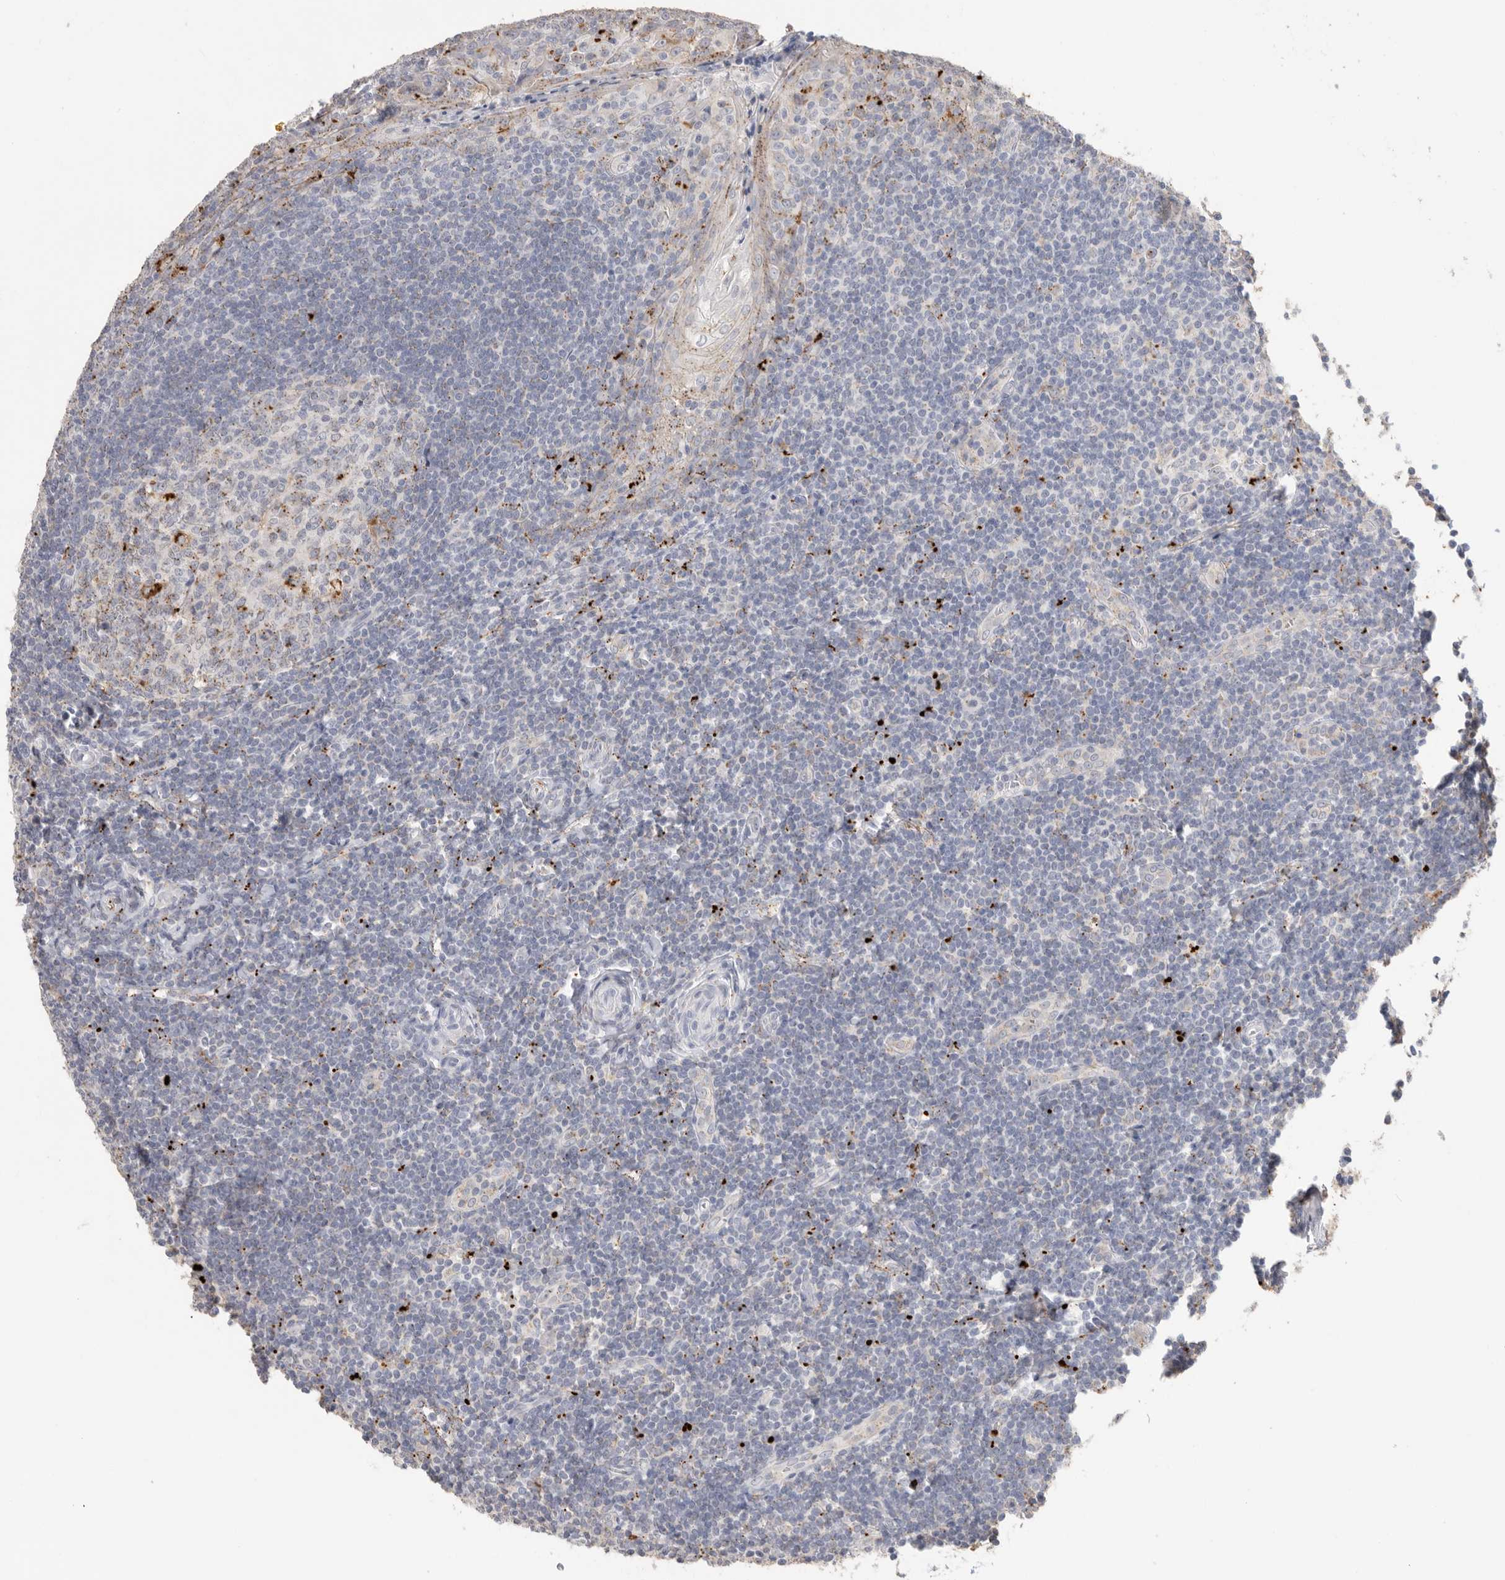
{"staining": {"intensity": "strong", "quantity": "<25%", "location": "cytoplasmic/membranous"}, "tissue": "tonsil", "cell_type": "Germinal center cells", "image_type": "normal", "snomed": [{"axis": "morphology", "description": "Normal tissue, NOS"}, {"axis": "topography", "description": "Tonsil"}], "caption": "A brown stain shows strong cytoplasmic/membranous expression of a protein in germinal center cells of benign human tonsil. (brown staining indicates protein expression, while blue staining denotes nuclei).", "gene": "GGH", "patient": {"sex": "male", "age": 27}}